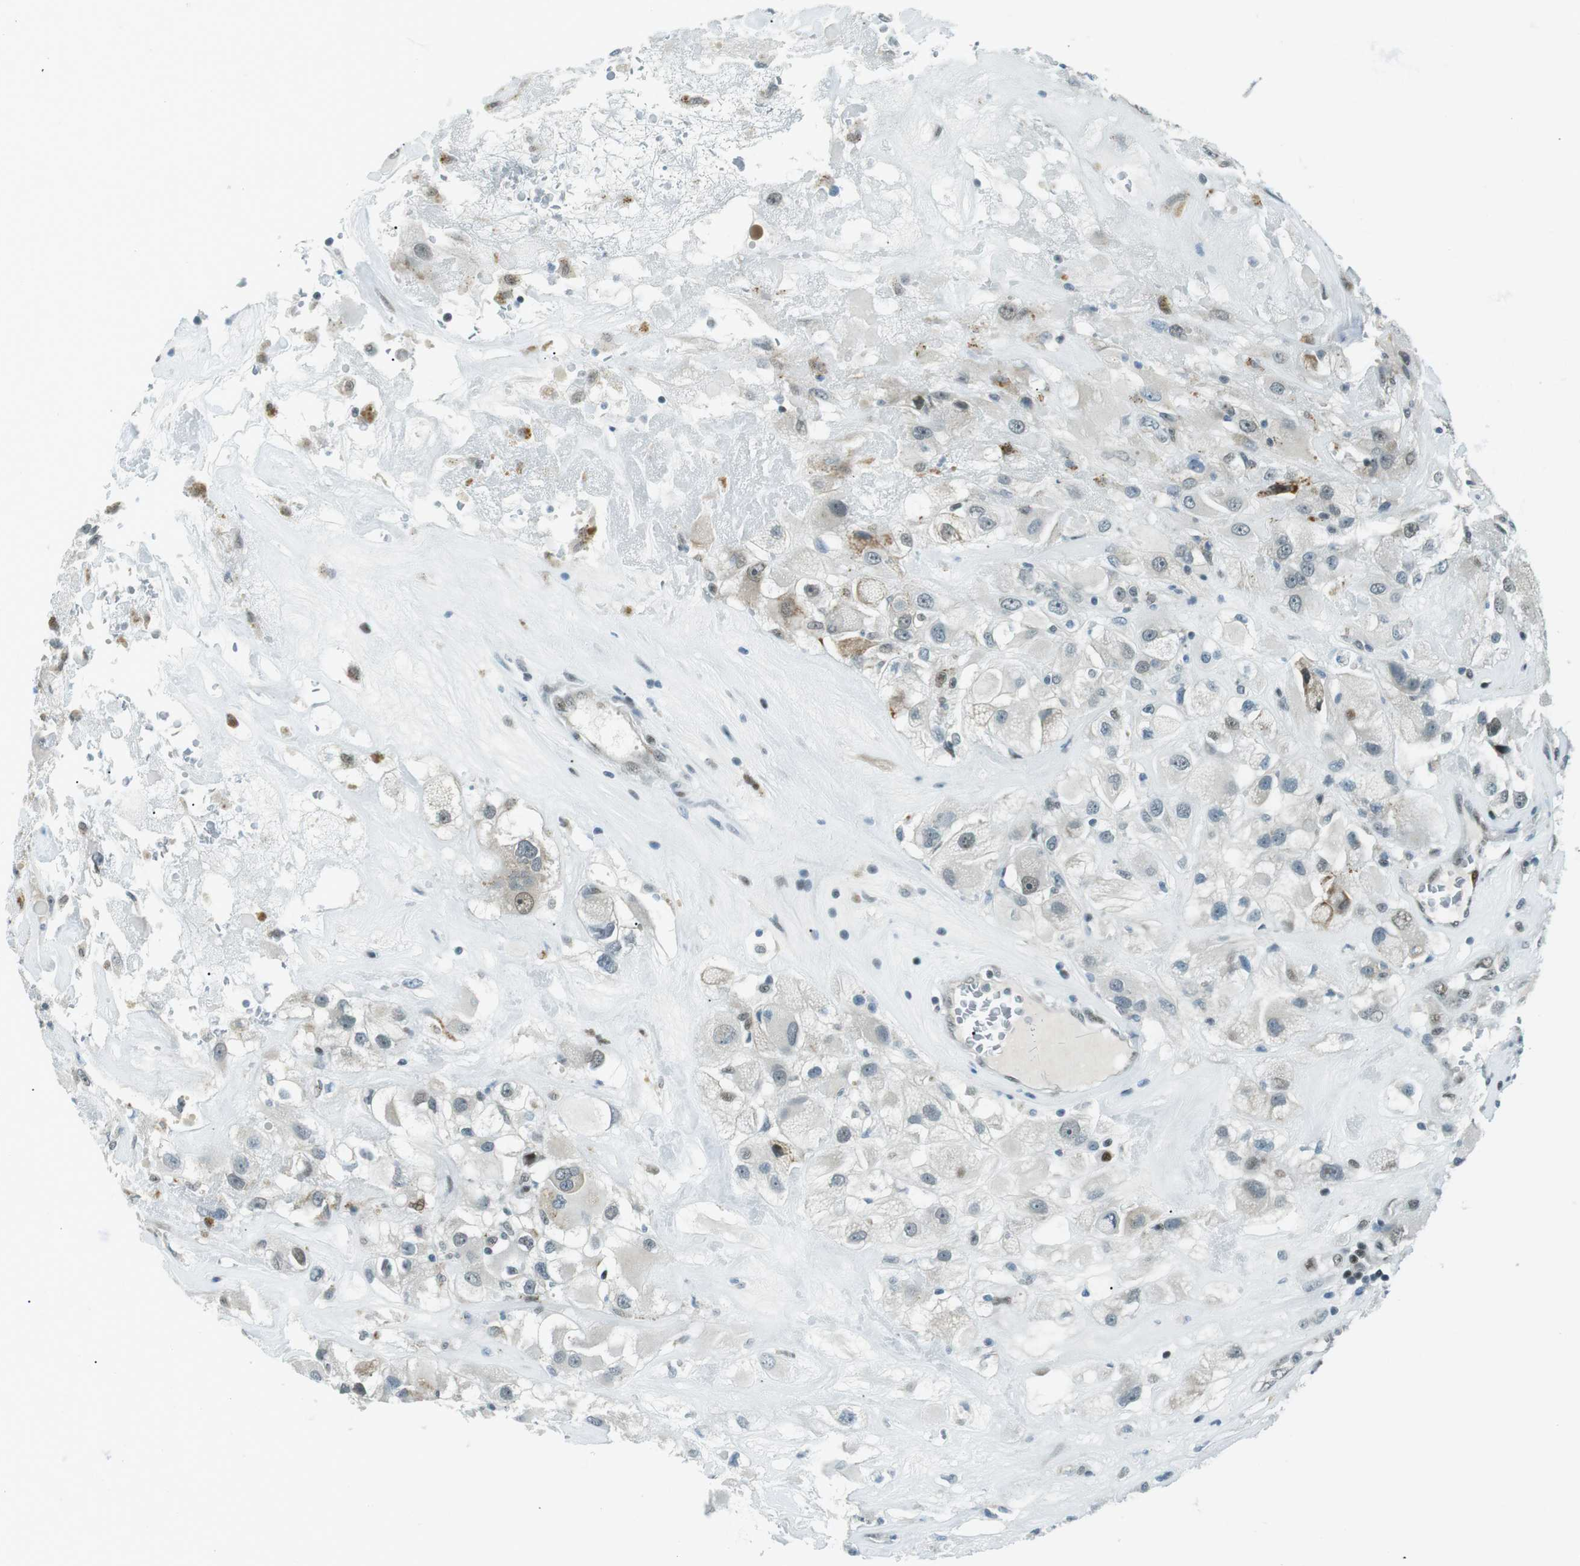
{"staining": {"intensity": "moderate", "quantity": "<25%", "location": "nuclear"}, "tissue": "renal cancer", "cell_type": "Tumor cells", "image_type": "cancer", "snomed": [{"axis": "morphology", "description": "Adenocarcinoma, NOS"}, {"axis": "topography", "description": "Kidney"}], "caption": "Protein expression analysis of human renal cancer reveals moderate nuclear positivity in approximately <25% of tumor cells.", "gene": "PJA1", "patient": {"sex": "female", "age": 52}}